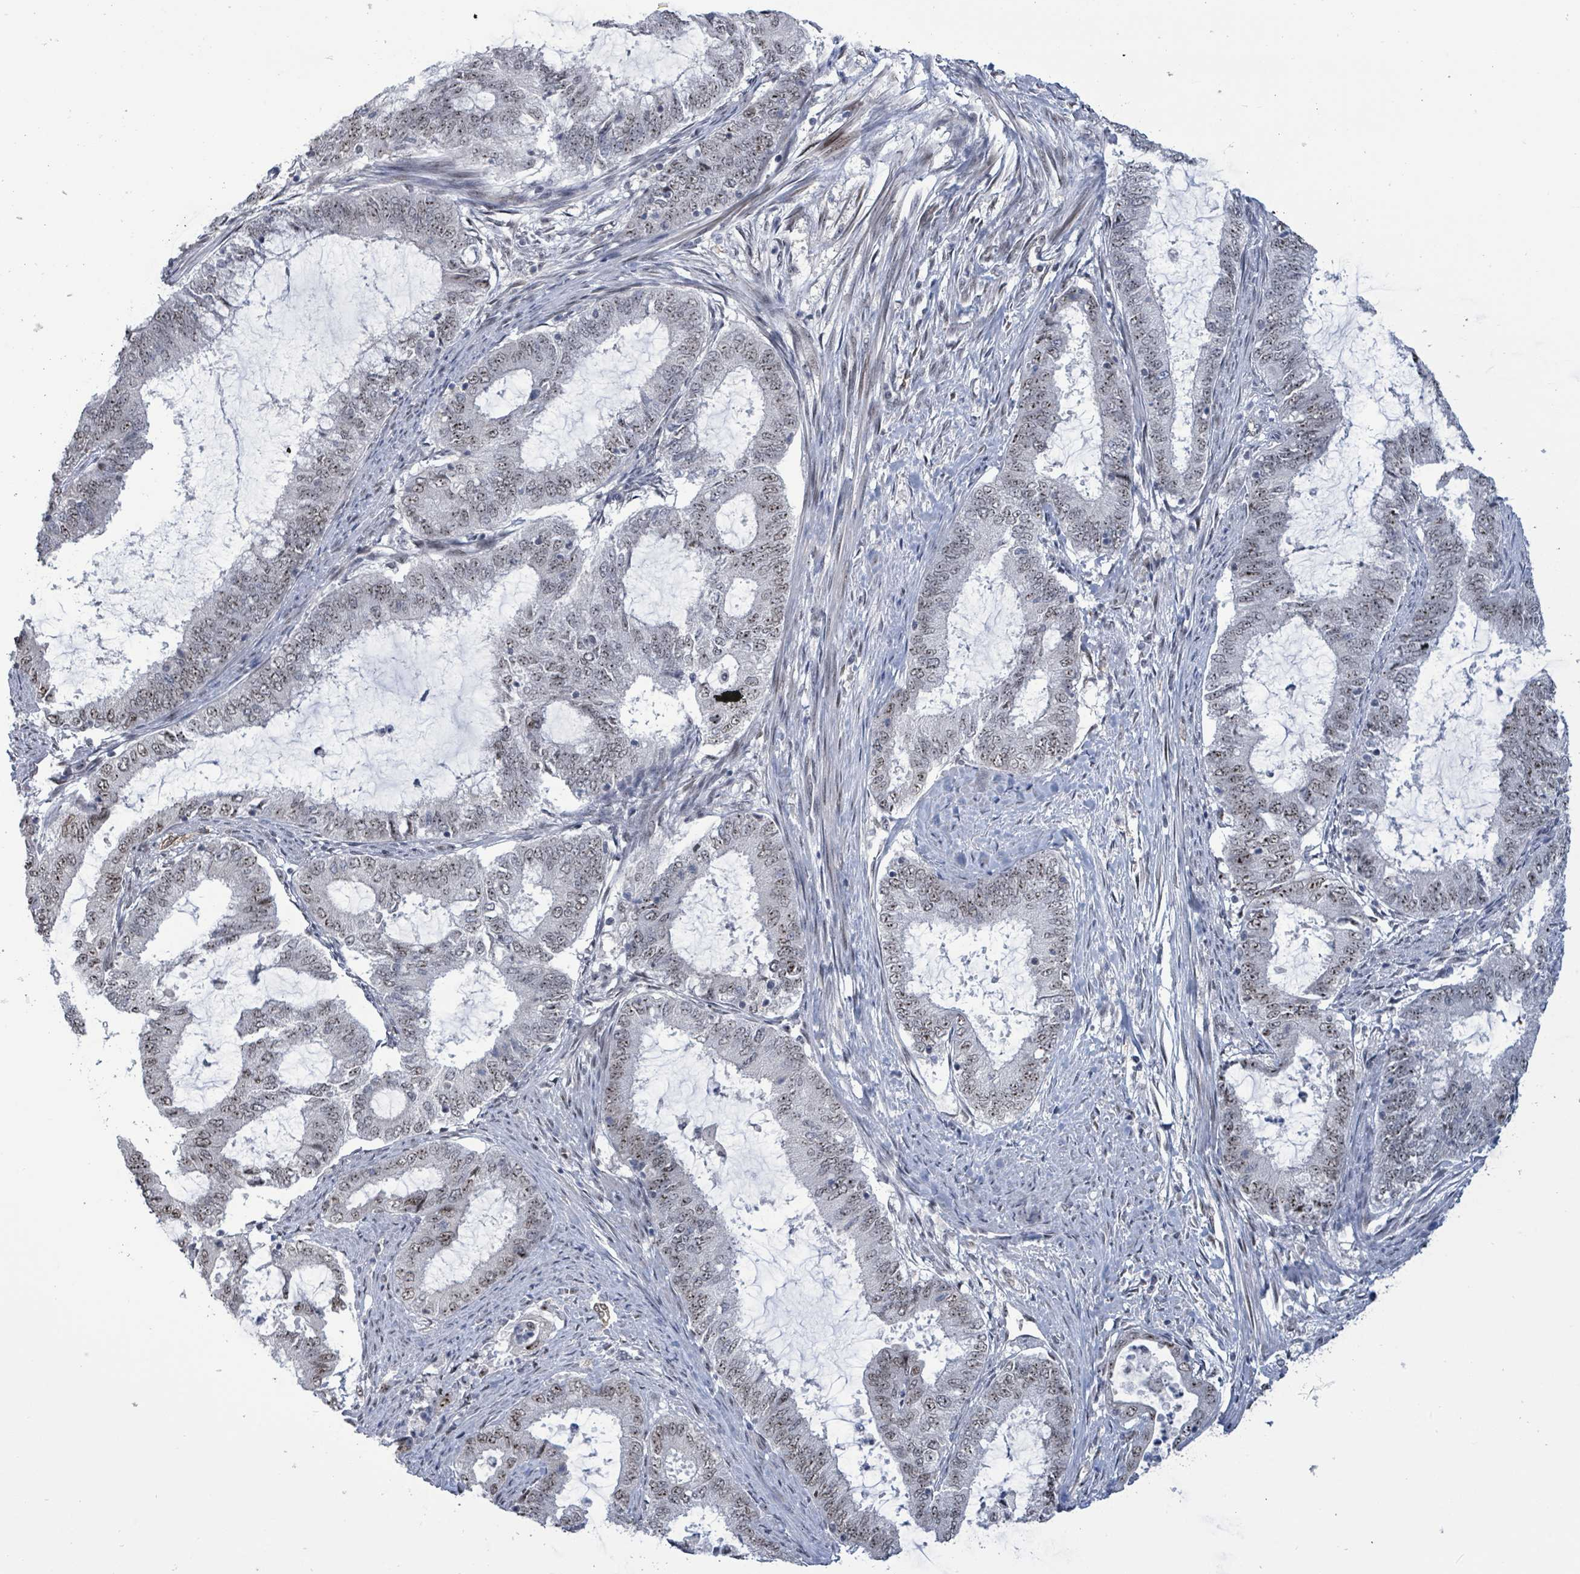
{"staining": {"intensity": "weak", "quantity": ">75%", "location": "nuclear"}, "tissue": "endometrial cancer", "cell_type": "Tumor cells", "image_type": "cancer", "snomed": [{"axis": "morphology", "description": "Adenocarcinoma, NOS"}, {"axis": "topography", "description": "Endometrium"}], "caption": "Brown immunohistochemical staining in human endometrial cancer exhibits weak nuclear expression in about >75% of tumor cells.", "gene": "RRN3", "patient": {"sex": "female", "age": 51}}